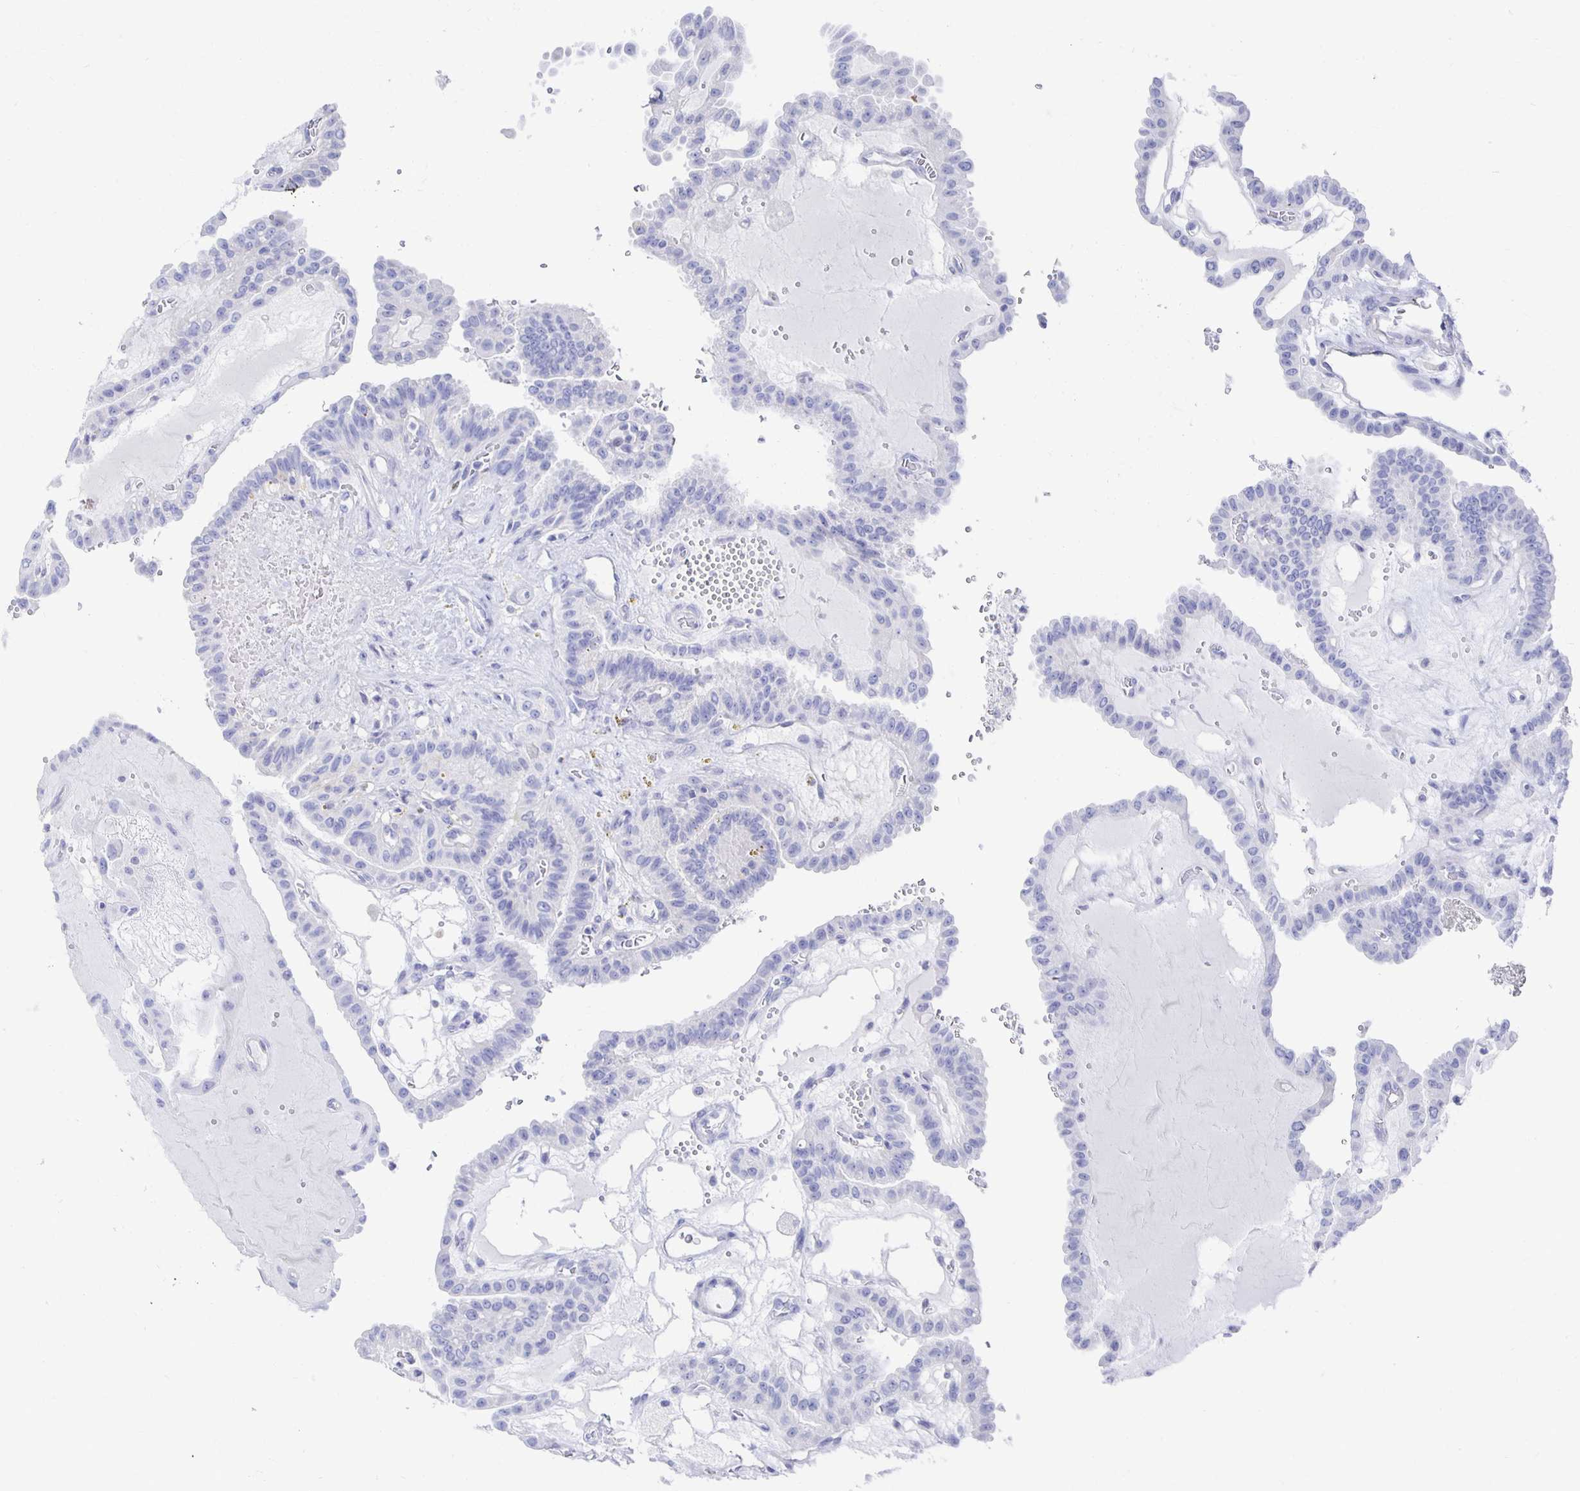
{"staining": {"intensity": "negative", "quantity": "none", "location": "none"}, "tissue": "thyroid cancer", "cell_type": "Tumor cells", "image_type": "cancer", "snomed": [{"axis": "morphology", "description": "Papillary adenocarcinoma, NOS"}, {"axis": "topography", "description": "Thyroid gland"}], "caption": "This is an immunohistochemistry photomicrograph of human papillary adenocarcinoma (thyroid). There is no staining in tumor cells.", "gene": "PRDM7", "patient": {"sex": "male", "age": 87}}